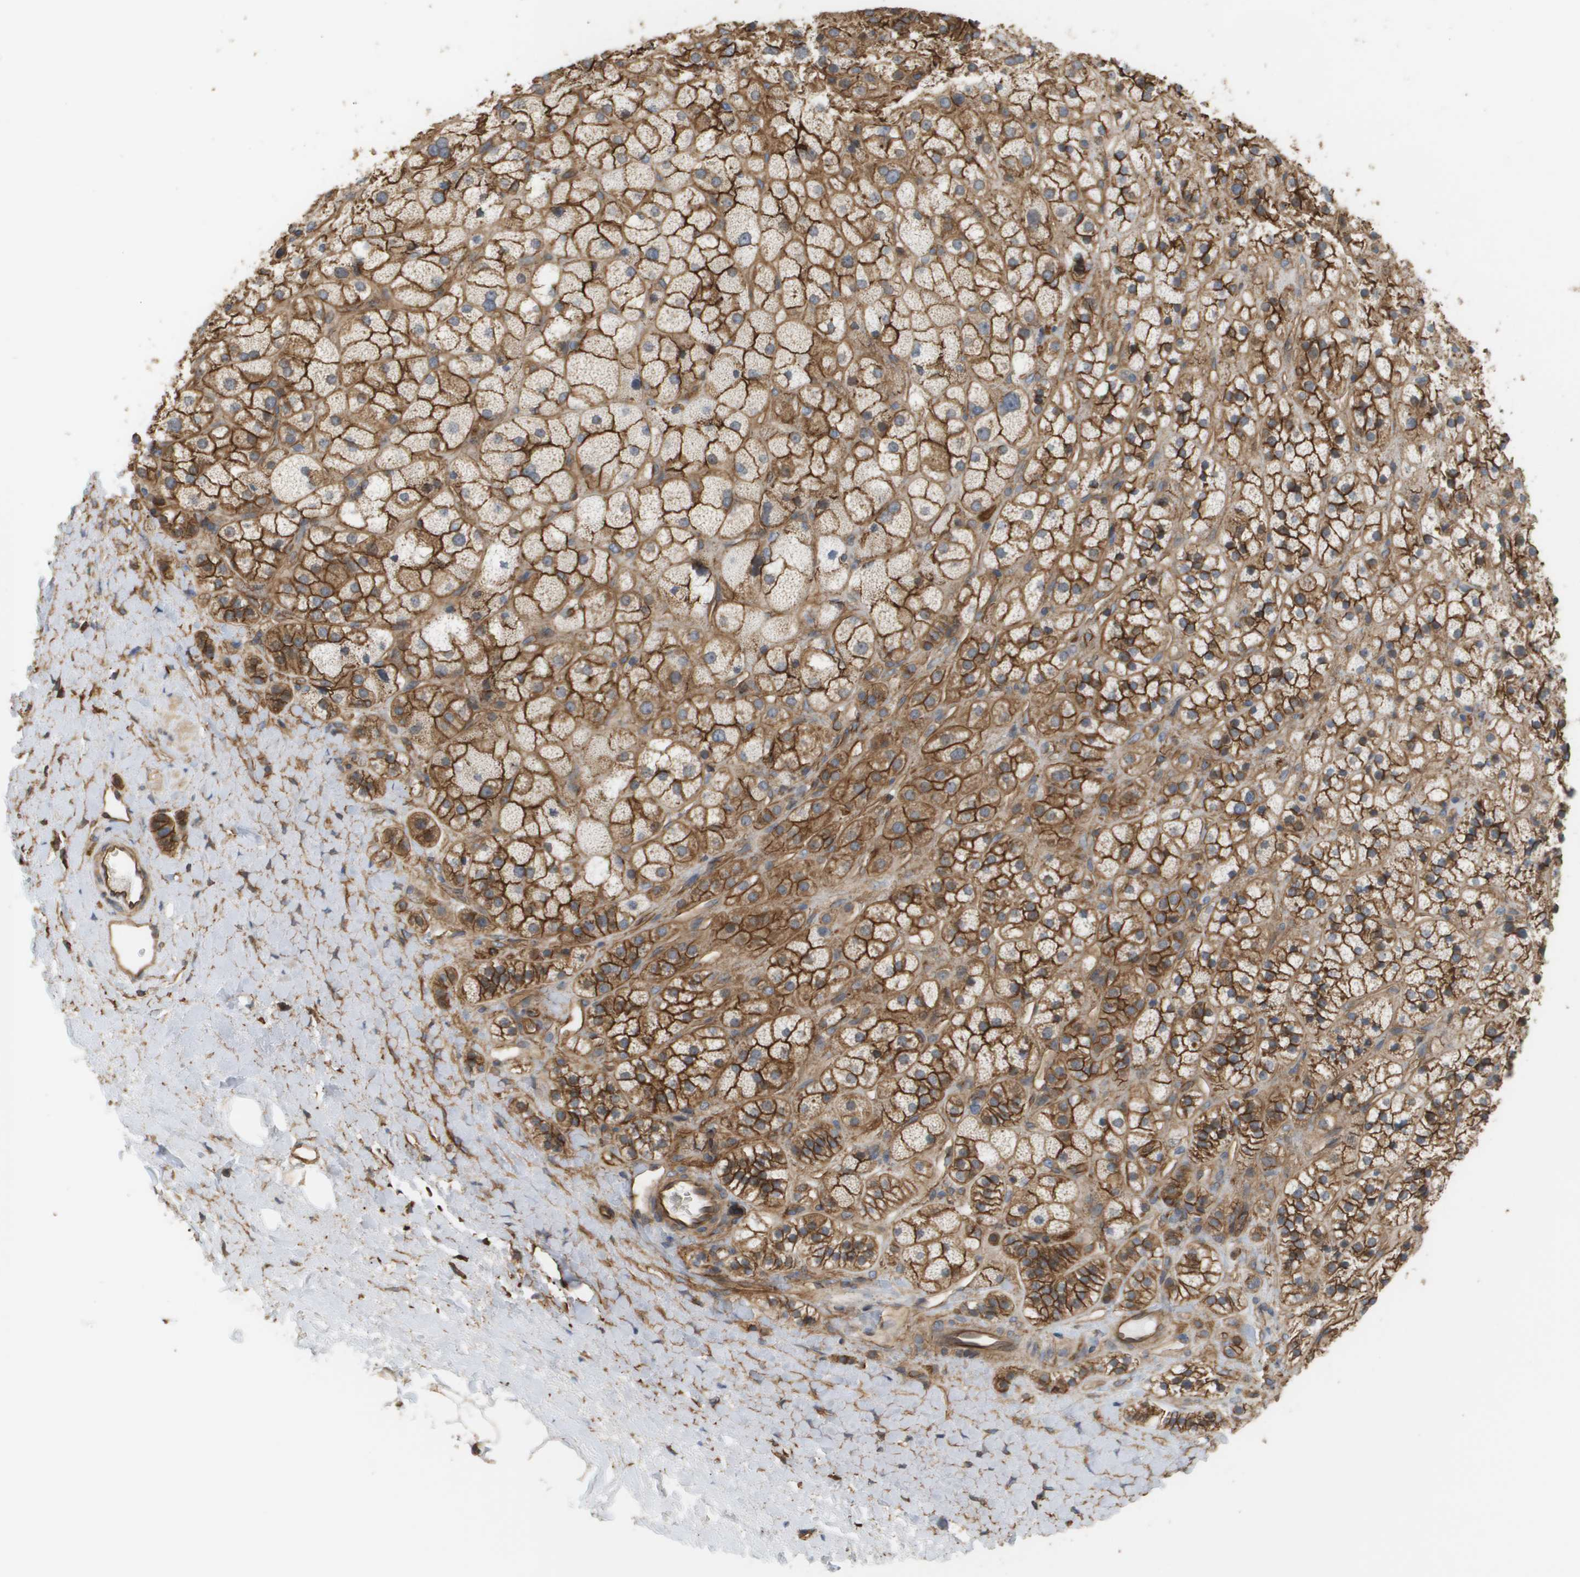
{"staining": {"intensity": "strong", "quantity": ">75%", "location": "cytoplasmic/membranous"}, "tissue": "adrenal gland", "cell_type": "Glandular cells", "image_type": "normal", "snomed": [{"axis": "morphology", "description": "Normal tissue, NOS"}, {"axis": "topography", "description": "Adrenal gland"}], "caption": "Immunohistochemical staining of benign adrenal gland reveals high levels of strong cytoplasmic/membranous positivity in approximately >75% of glandular cells. The protein is shown in brown color, while the nuclei are stained blue.", "gene": "SGMS2", "patient": {"sex": "male", "age": 56}}